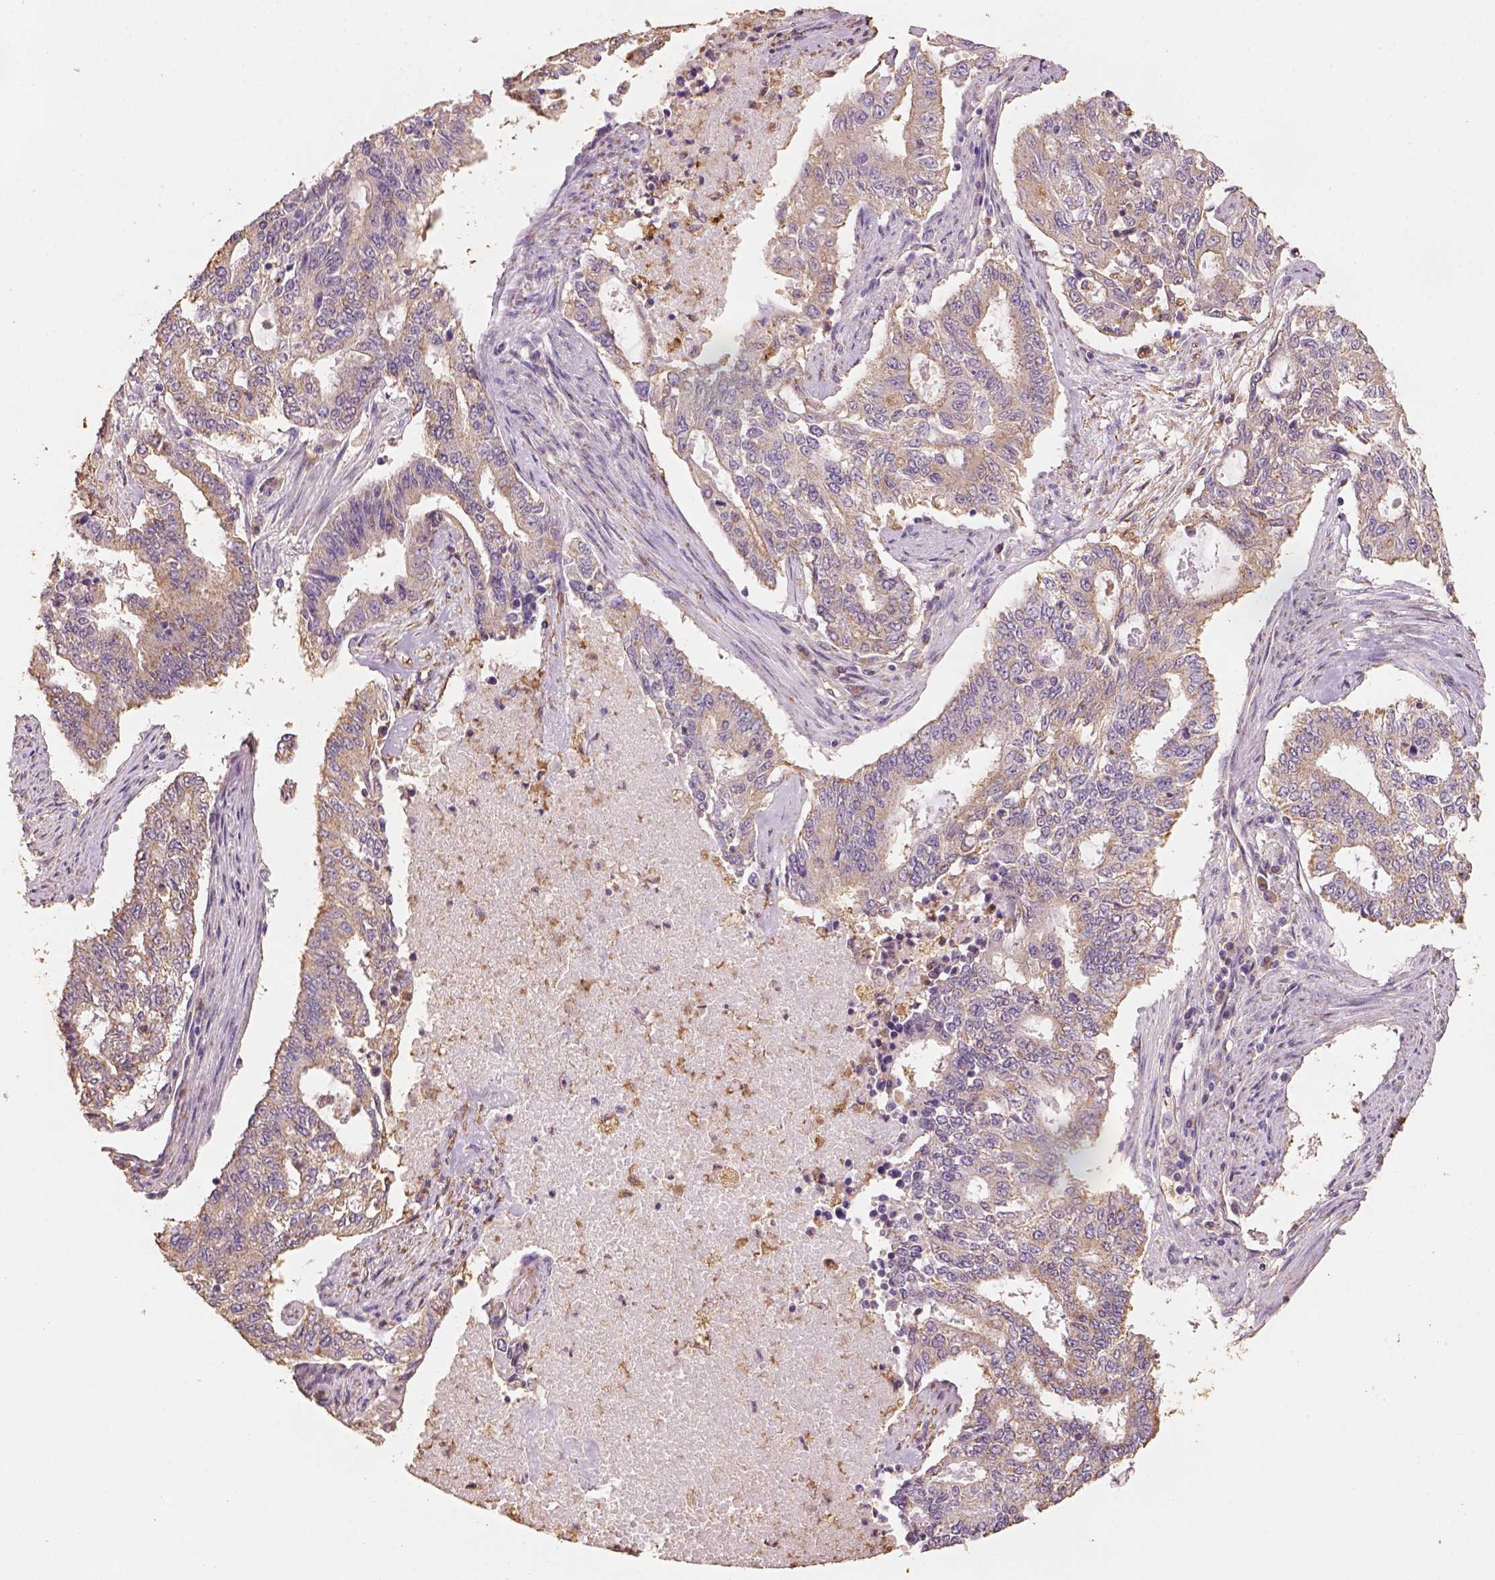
{"staining": {"intensity": "moderate", "quantity": ">75%", "location": "cytoplasmic/membranous"}, "tissue": "endometrial cancer", "cell_type": "Tumor cells", "image_type": "cancer", "snomed": [{"axis": "morphology", "description": "Adenocarcinoma, NOS"}, {"axis": "topography", "description": "Uterus"}], "caption": "This histopathology image shows IHC staining of endometrial cancer, with medium moderate cytoplasmic/membranous positivity in about >75% of tumor cells.", "gene": "AP2B1", "patient": {"sex": "female", "age": 59}}